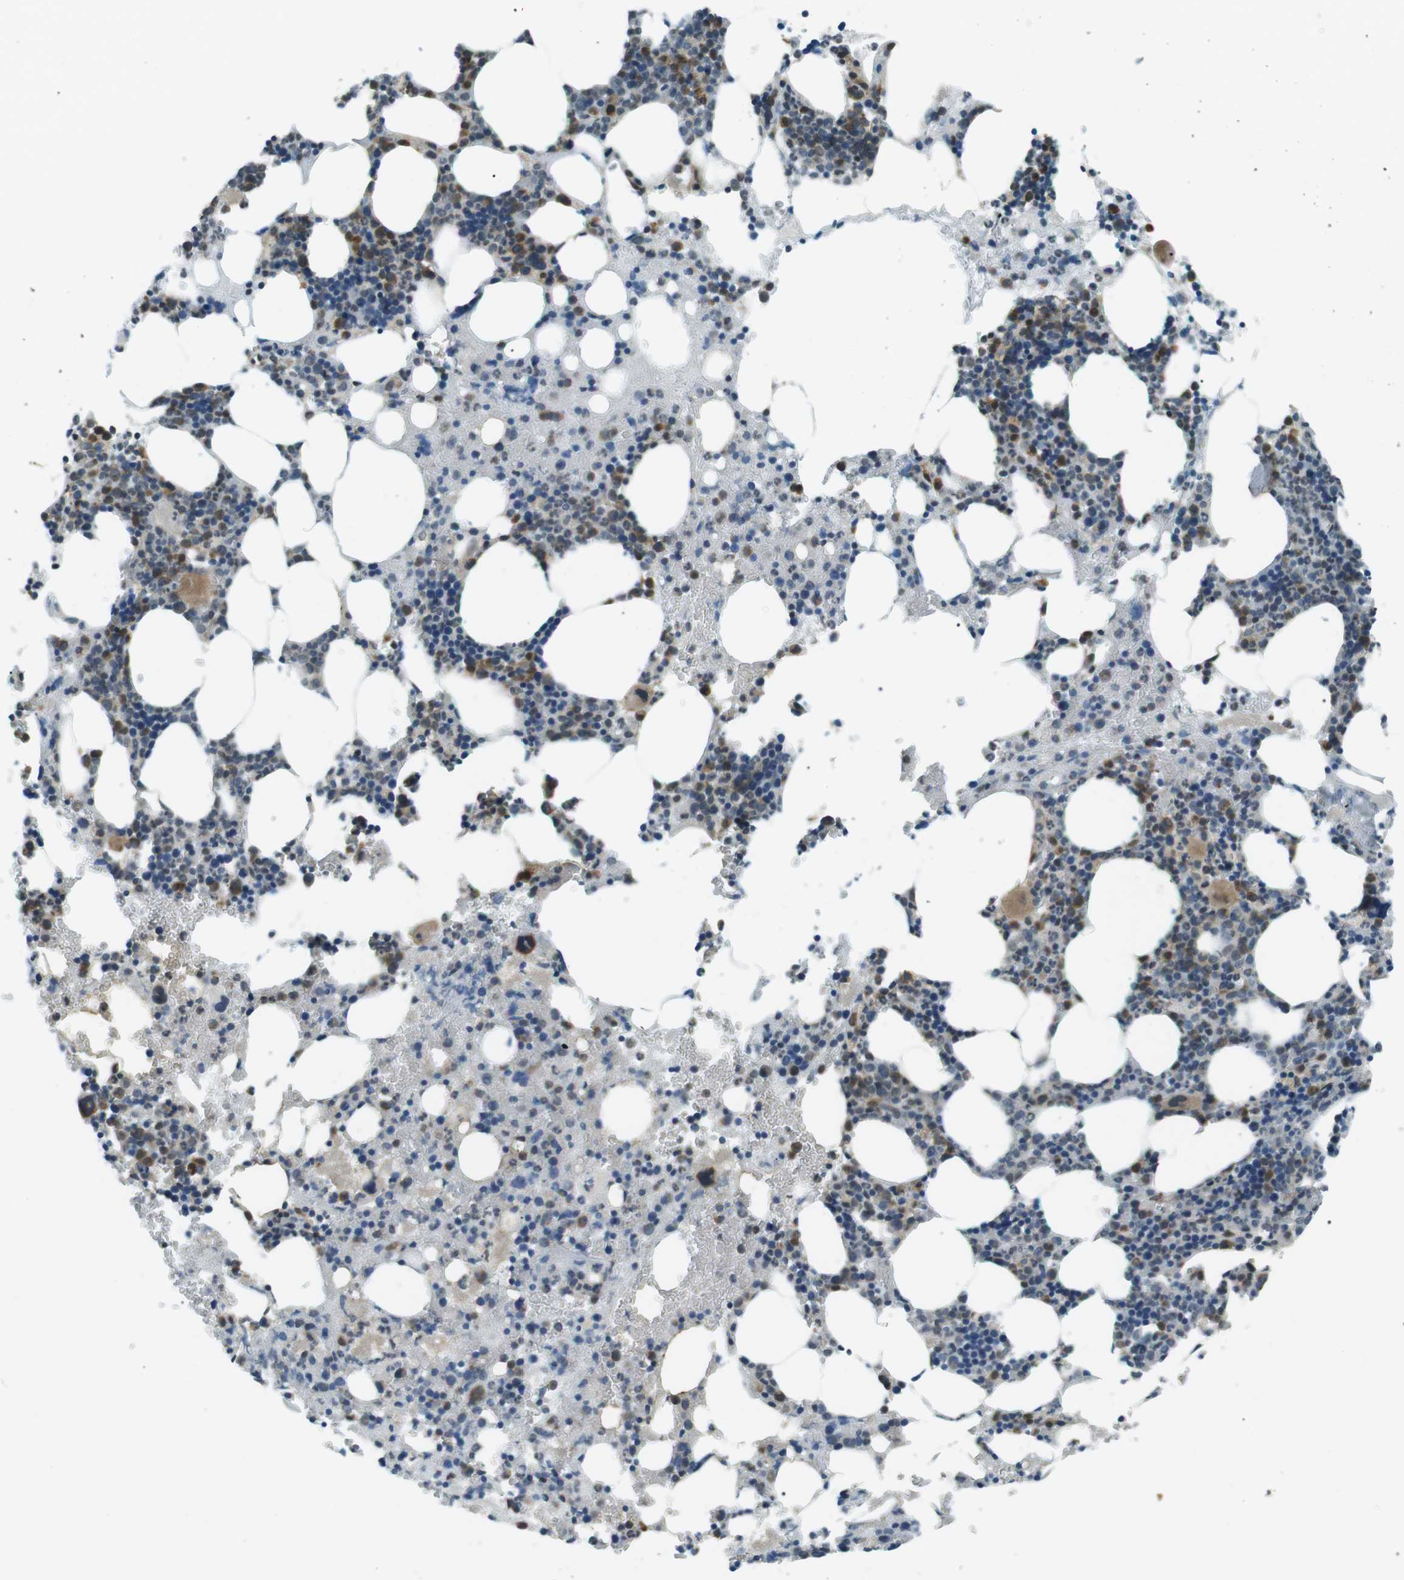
{"staining": {"intensity": "moderate", "quantity": "<25%", "location": "cytoplasmic/membranous"}, "tissue": "bone marrow", "cell_type": "Hematopoietic cells", "image_type": "normal", "snomed": [{"axis": "morphology", "description": "Normal tissue, NOS"}, {"axis": "morphology", "description": "Inflammation, NOS"}, {"axis": "topography", "description": "Bone marrow"}], "caption": "A low amount of moderate cytoplasmic/membranous positivity is seen in approximately <25% of hematopoietic cells in benign bone marrow. The protein of interest is shown in brown color, while the nuclei are stained blue.", "gene": "TMEM74", "patient": {"sex": "female", "age": 64}}